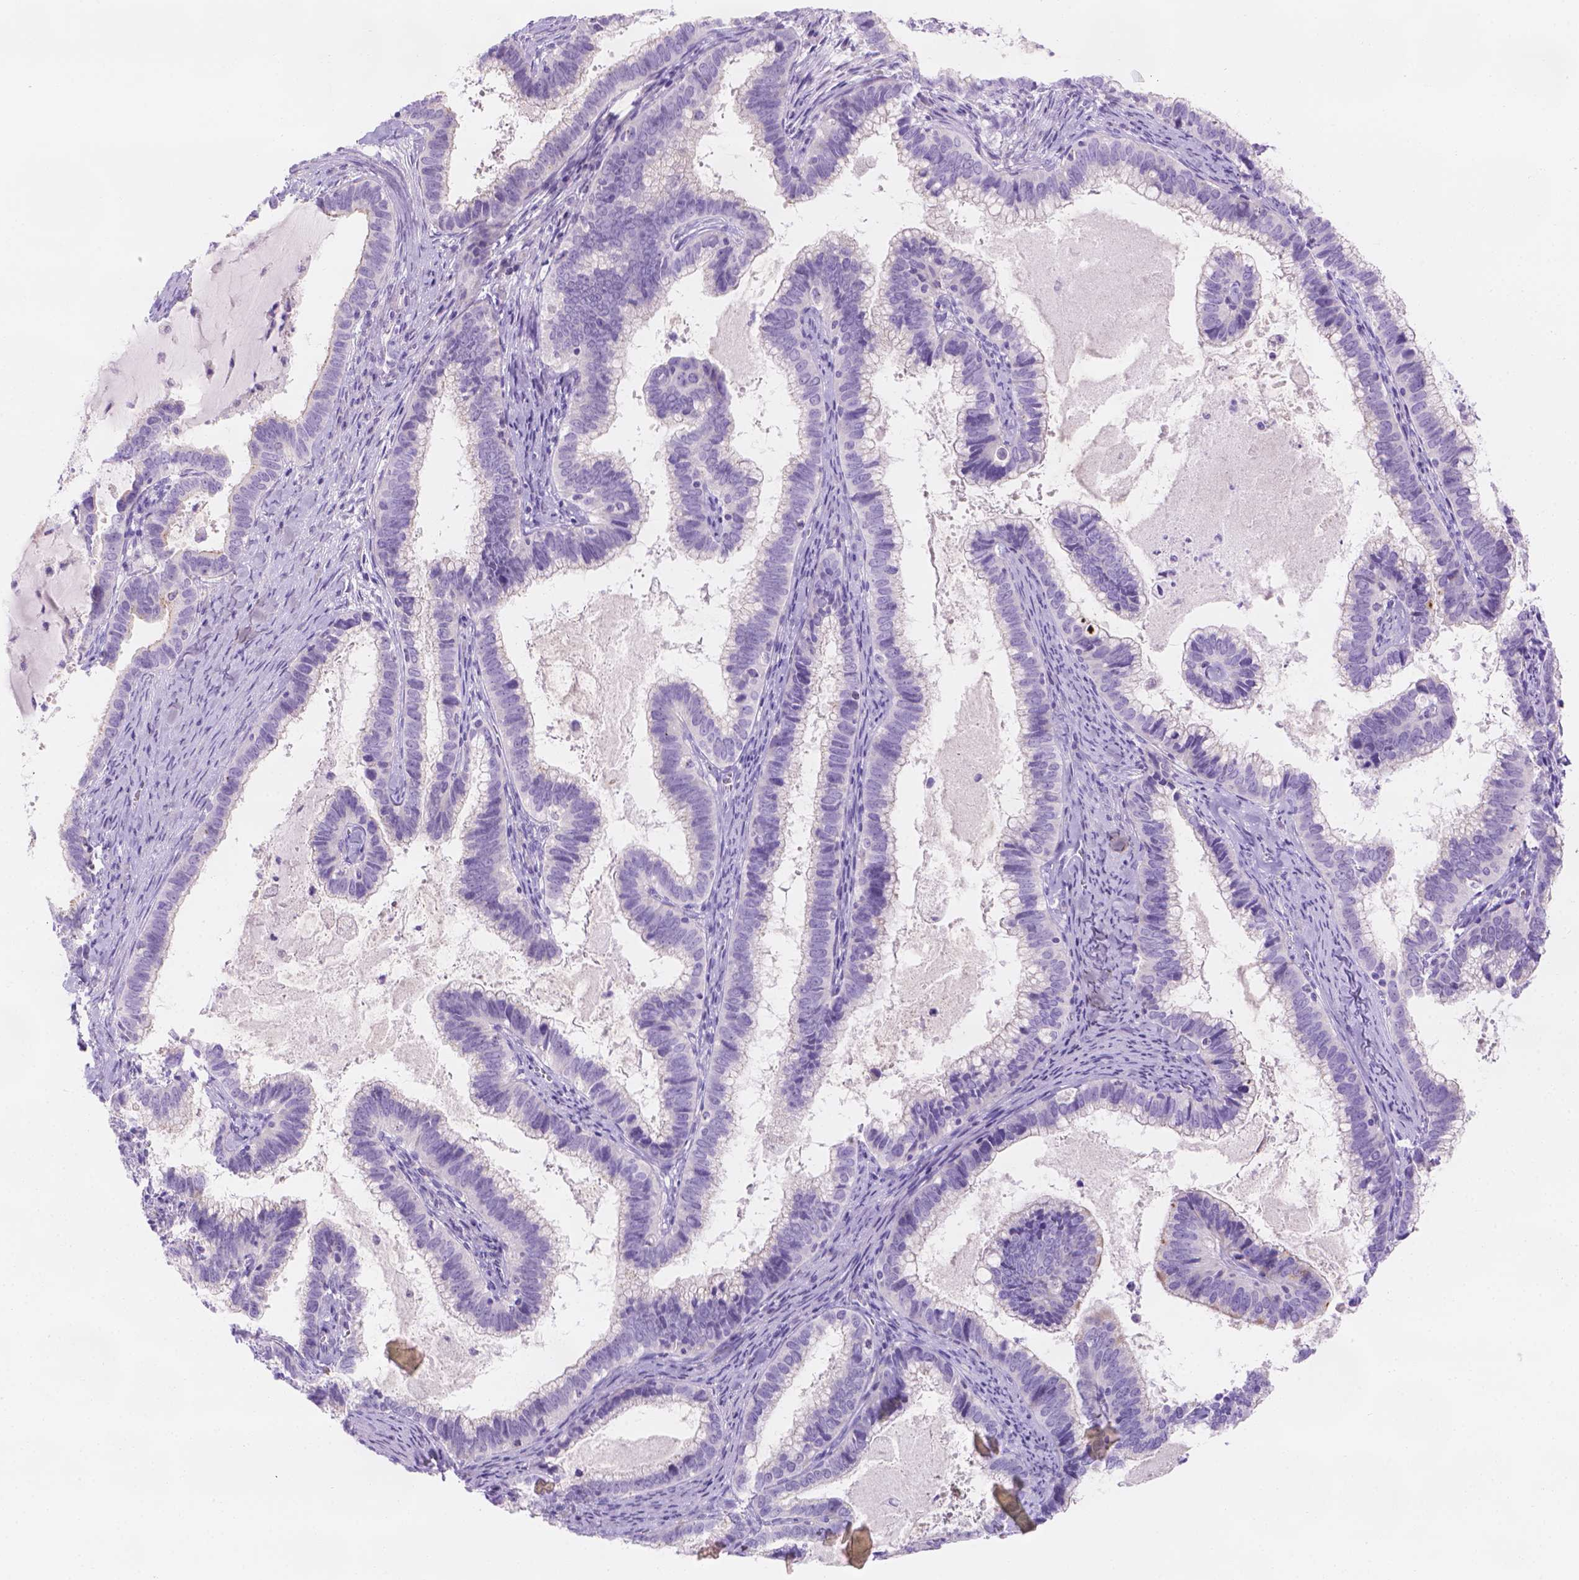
{"staining": {"intensity": "negative", "quantity": "none", "location": "none"}, "tissue": "cervical cancer", "cell_type": "Tumor cells", "image_type": "cancer", "snomed": [{"axis": "morphology", "description": "Adenocarcinoma, NOS"}, {"axis": "topography", "description": "Cervix"}], "caption": "Immunohistochemistry image of neoplastic tissue: cervical adenocarcinoma stained with DAB demonstrates no significant protein positivity in tumor cells. (DAB IHC with hematoxylin counter stain).", "gene": "MLN", "patient": {"sex": "female", "age": 61}}